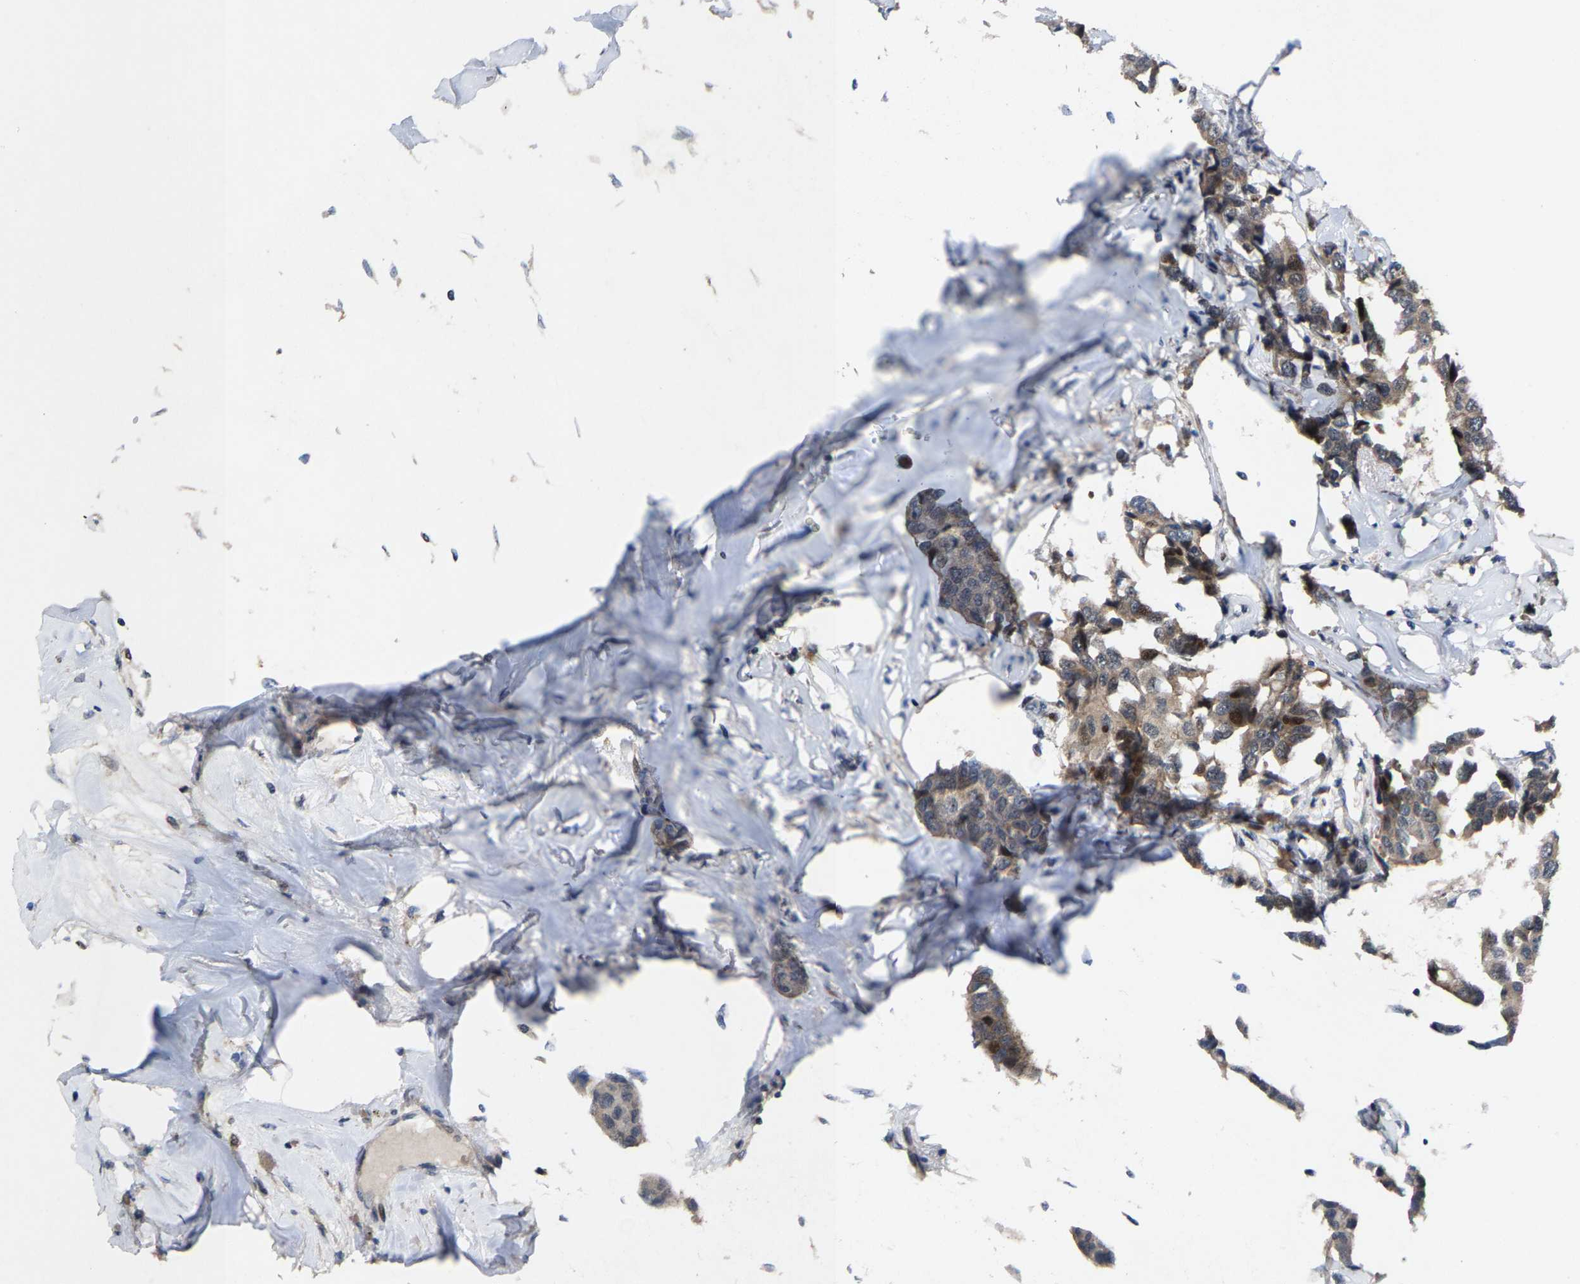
{"staining": {"intensity": "weak", "quantity": "25%-75%", "location": "cytoplasmic/membranous"}, "tissue": "breast cancer", "cell_type": "Tumor cells", "image_type": "cancer", "snomed": [{"axis": "morphology", "description": "Duct carcinoma"}, {"axis": "topography", "description": "Breast"}], "caption": "Human breast cancer stained for a protein (brown) reveals weak cytoplasmic/membranous positive positivity in approximately 25%-75% of tumor cells.", "gene": "HAUS6", "patient": {"sex": "female", "age": 80}}